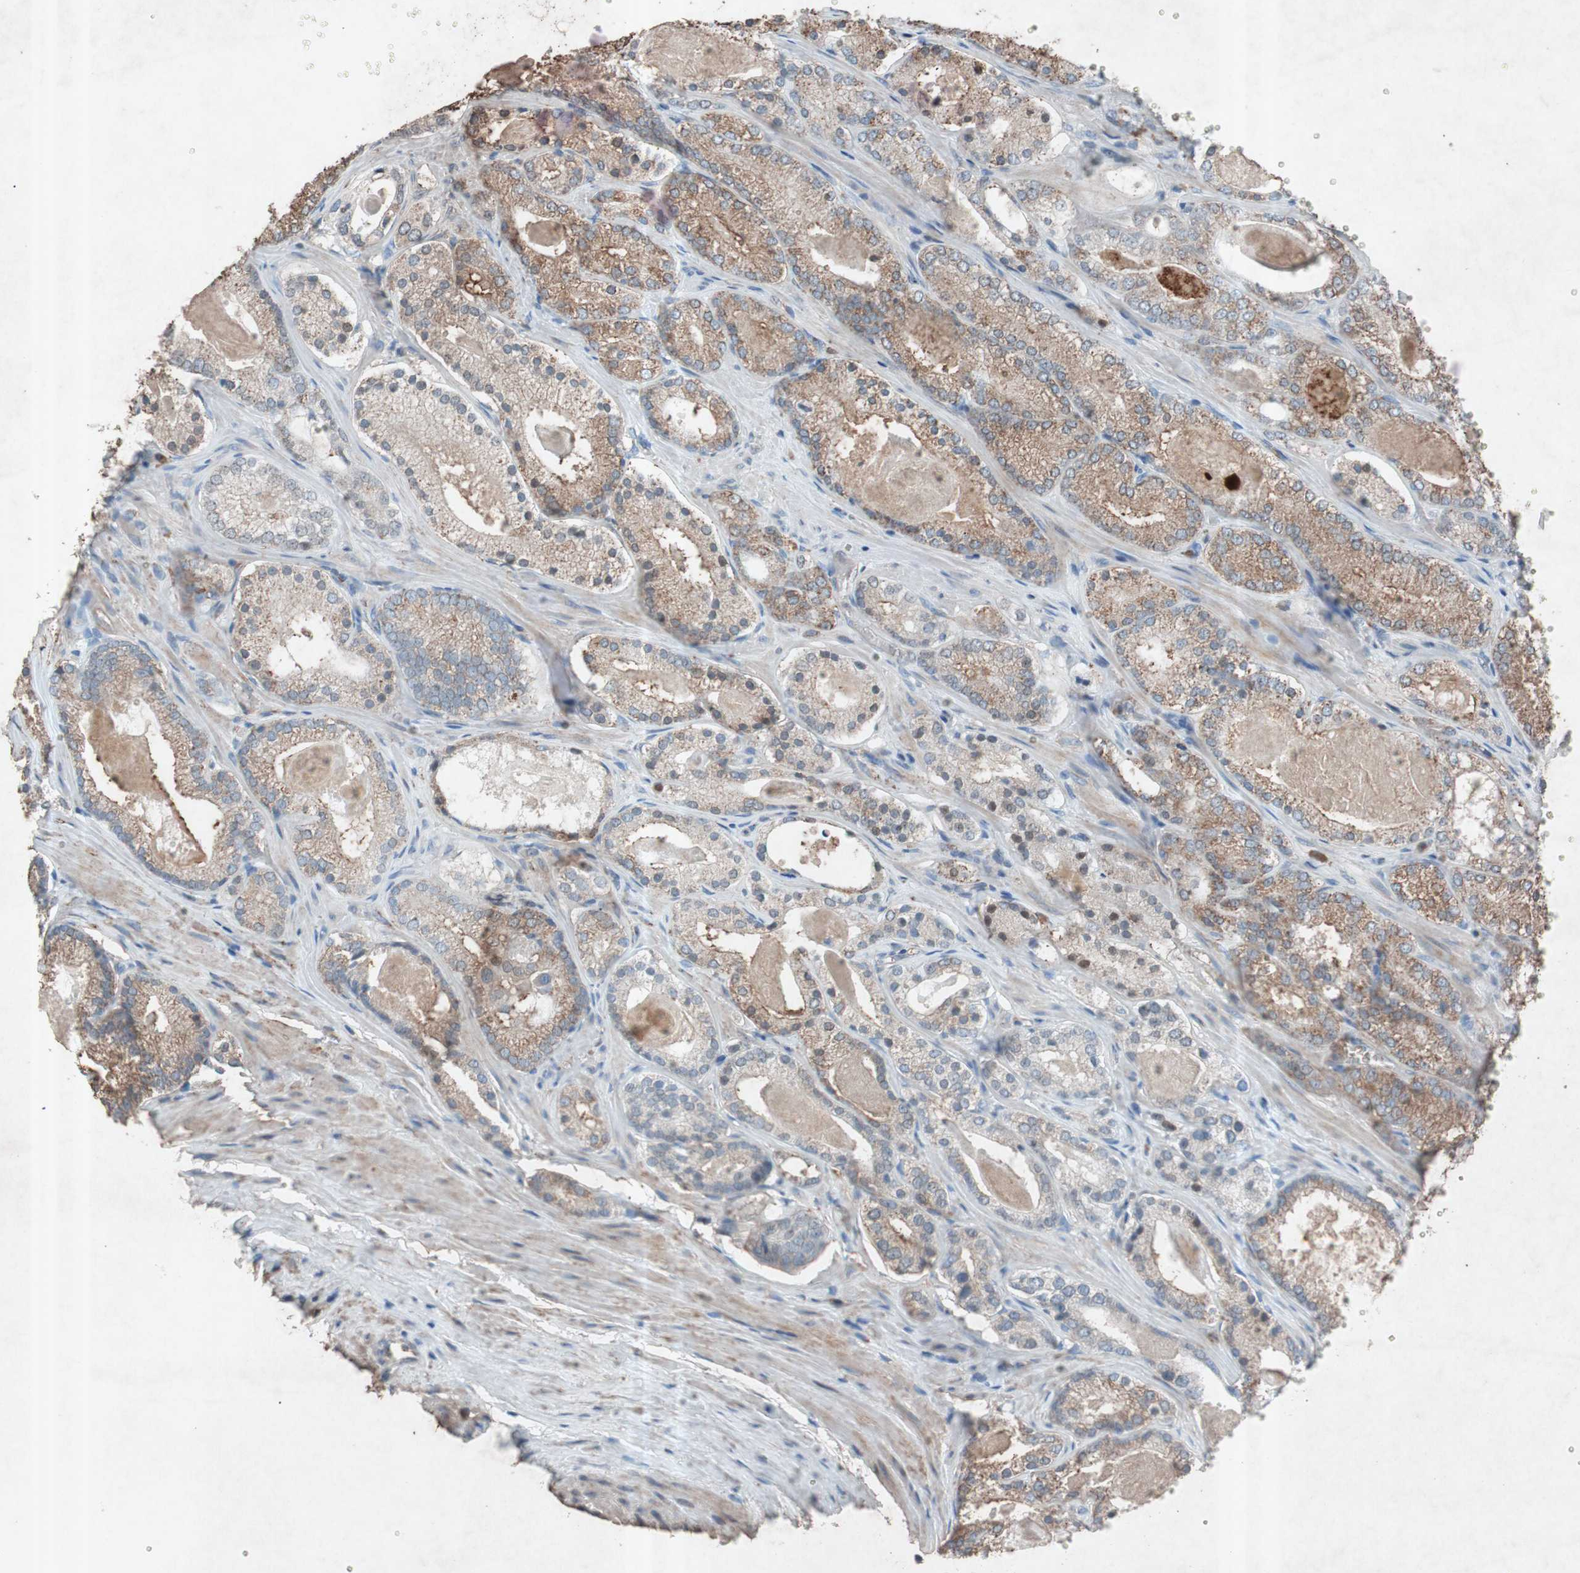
{"staining": {"intensity": "moderate", "quantity": "25%-75%", "location": "cytoplasmic/membranous"}, "tissue": "prostate cancer", "cell_type": "Tumor cells", "image_type": "cancer", "snomed": [{"axis": "morphology", "description": "Adenocarcinoma, Low grade"}, {"axis": "topography", "description": "Prostate"}], "caption": "Prostate cancer (adenocarcinoma (low-grade)) stained for a protein demonstrates moderate cytoplasmic/membranous positivity in tumor cells.", "gene": "GRB7", "patient": {"sex": "male", "age": 59}}